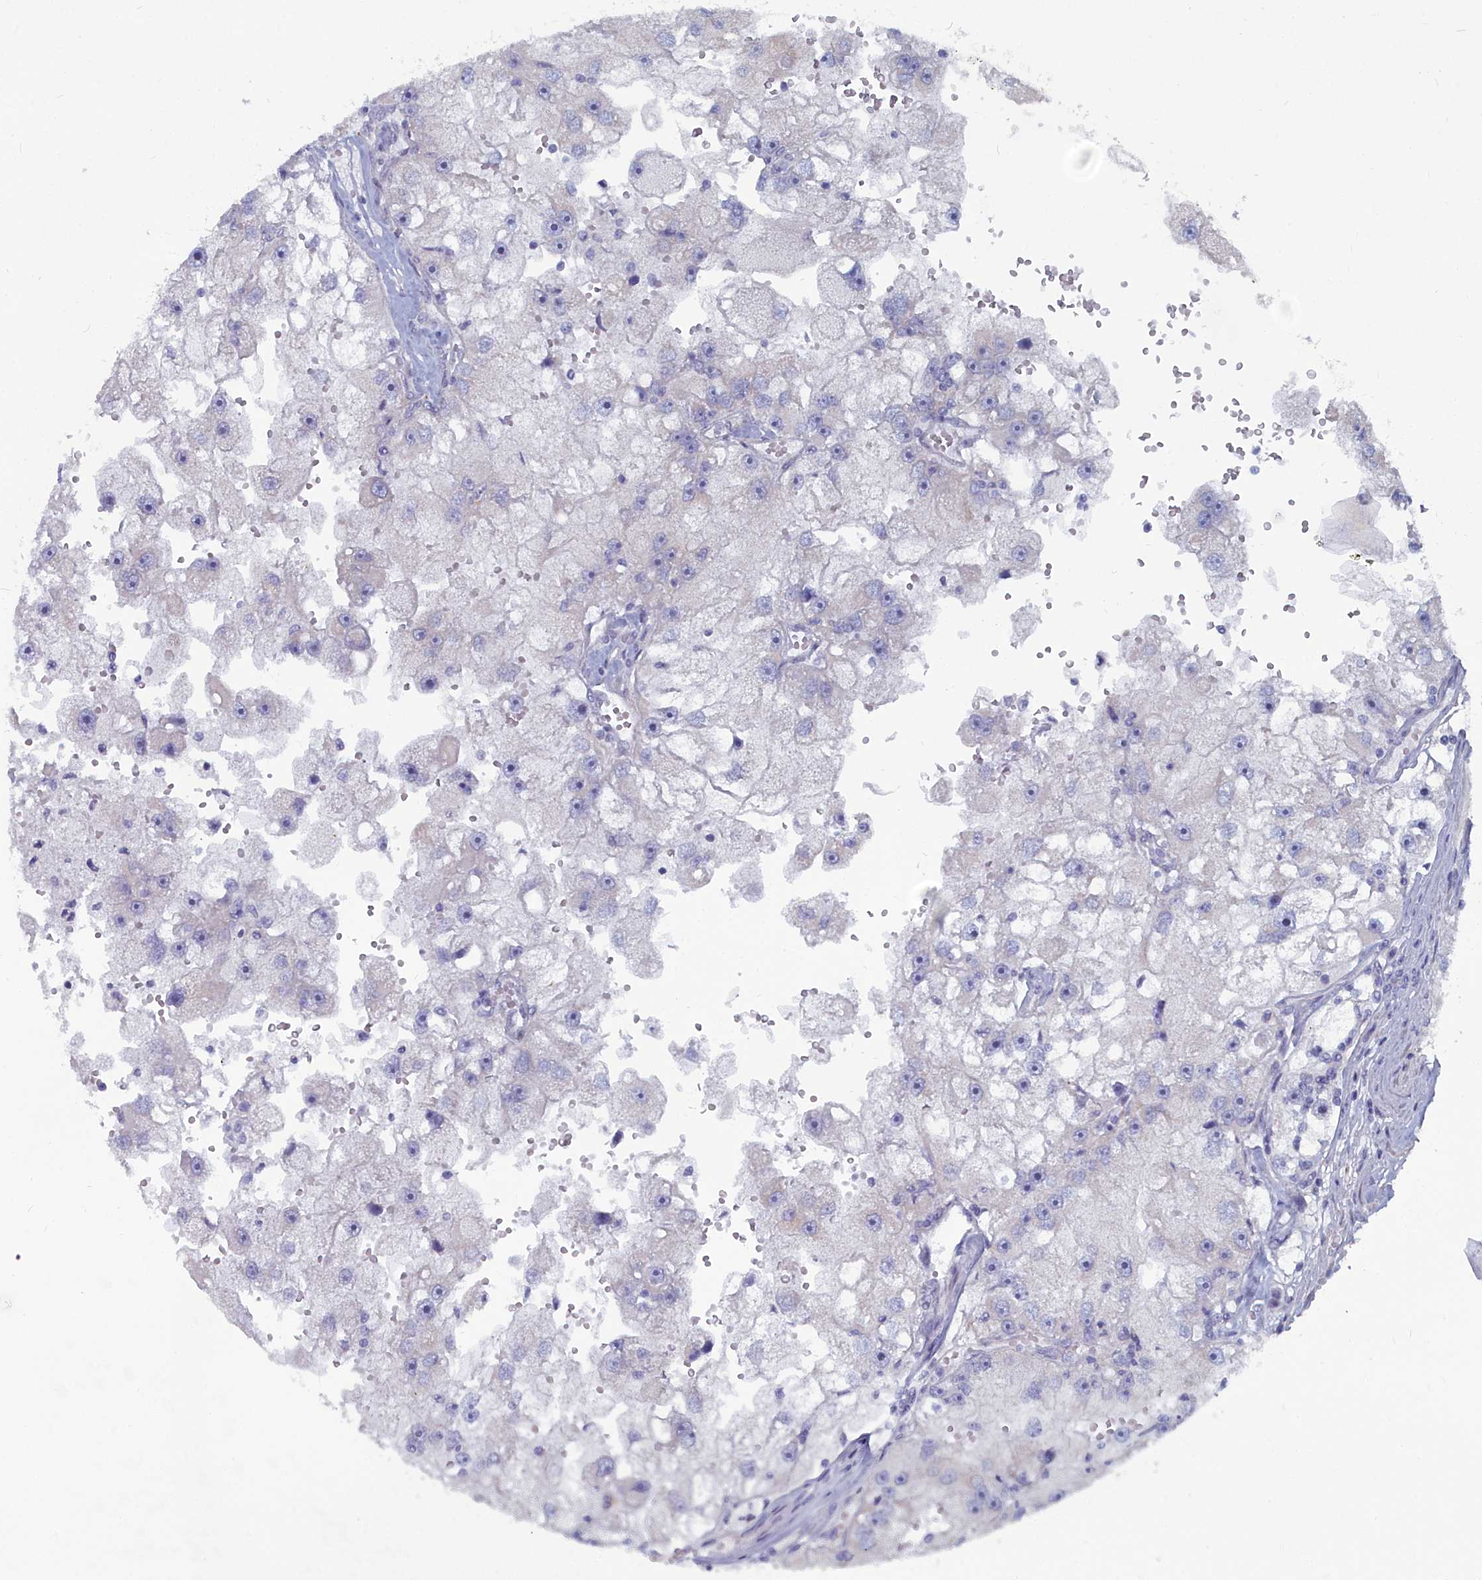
{"staining": {"intensity": "negative", "quantity": "none", "location": "none"}, "tissue": "renal cancer", "cell_type": "Tumor cells", "image_type": "cancer", "snomed": [{"axis": "morphology", "description": "Adenocarcinoma, NOS"}, {"axis": "topography", "description": "Kidney"}], "caption": "Renal cancer (adenocarcinoma) was stained to show a protein in brown. There is no significant staining in tumor cells.", "gene": "SHISAL2A", "patient": {"sex": "male", "age": 63}}